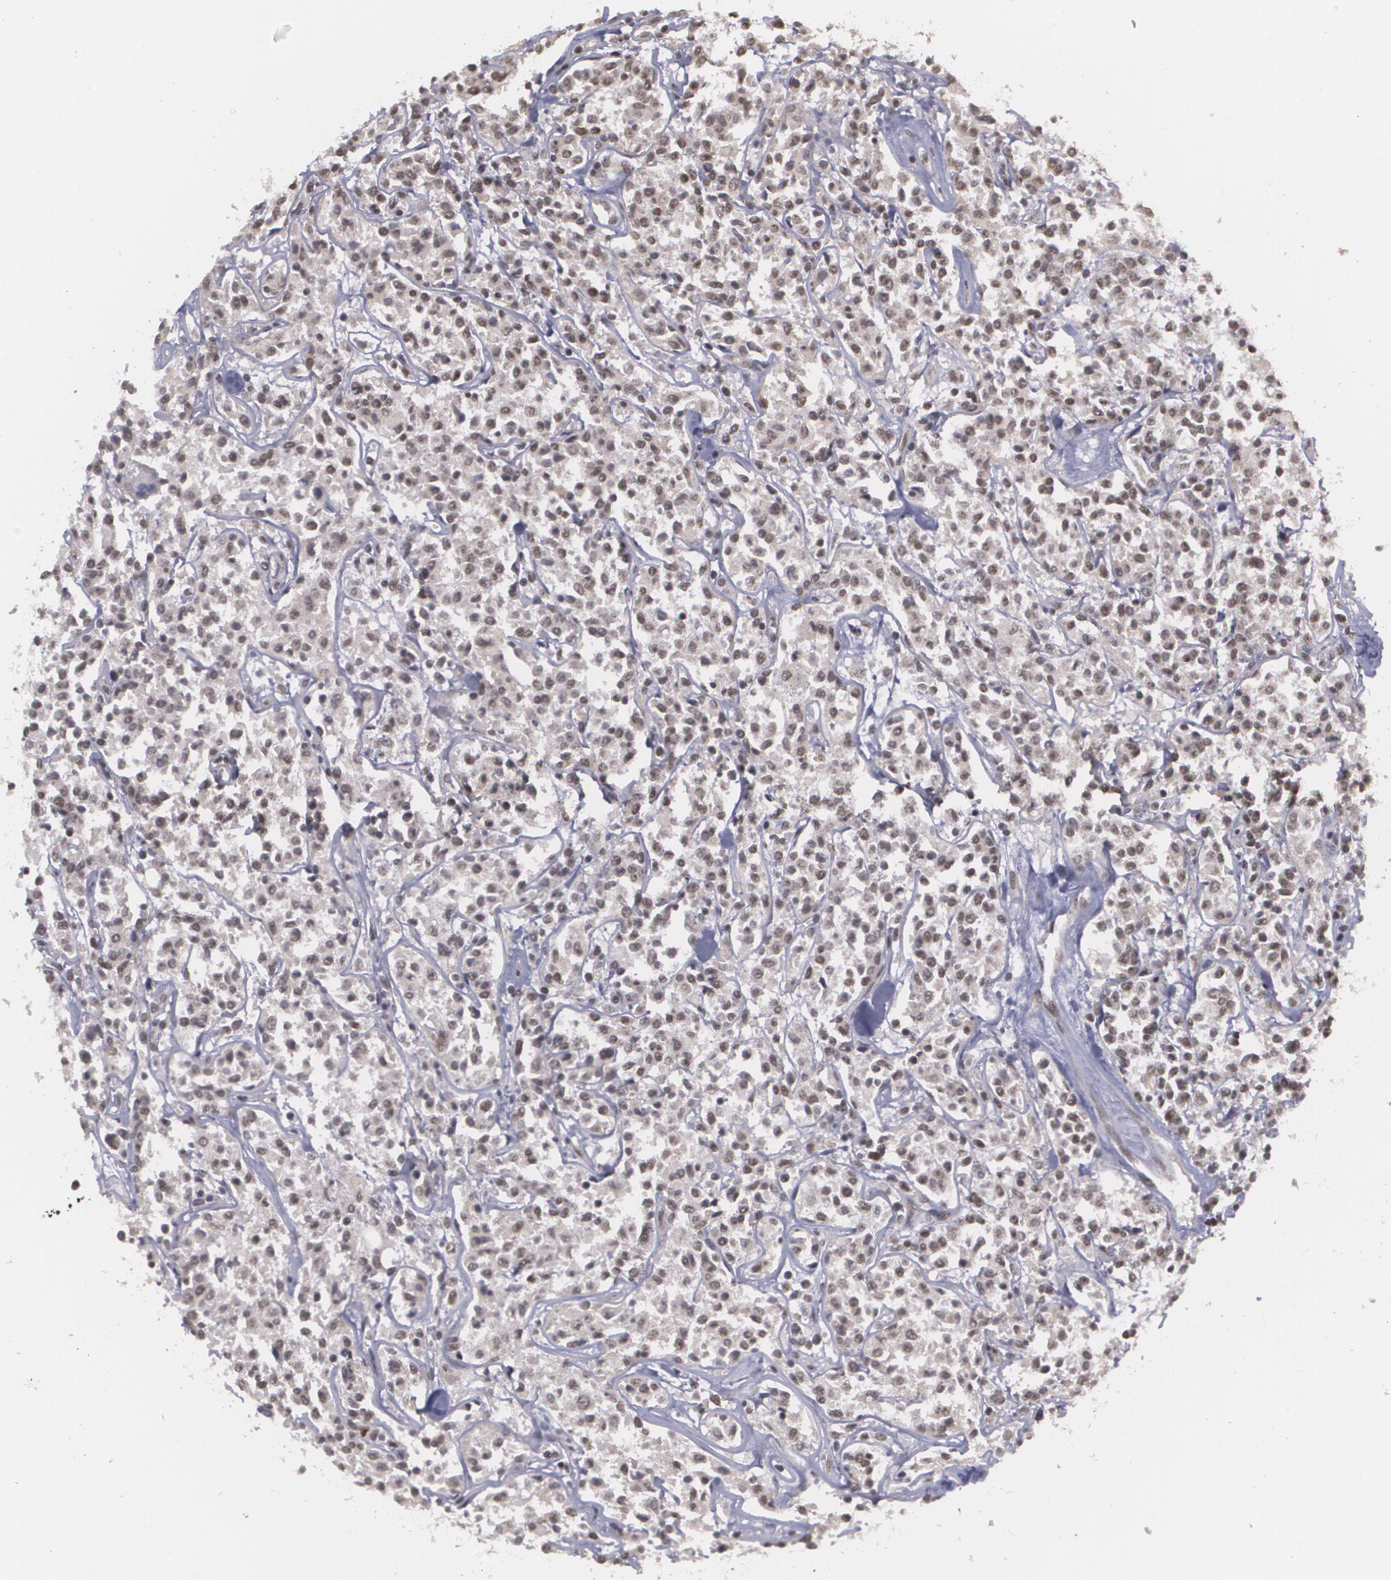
{"staining": {"intensity": "moderate", "quantity": ">75%", "location": "nuclear"}, "tissue": "lymphoma", "cell_type": "Tumor cells", "image_type": "cancer", "snomed": [{"axis": "morphology", "description": "Malignant lymphoma, non-Hodgkin's type, Low grade"}, {"axis": "topography", "description": "Small intestine"}], "caption": "Tumor cells show moderate nuclear expression in about >75% of cells in malignant lymphoma, non-Hodgkin's type (low-grade).", "gene": "RXRB", "patient": {"sex": "female", "age": 59}}